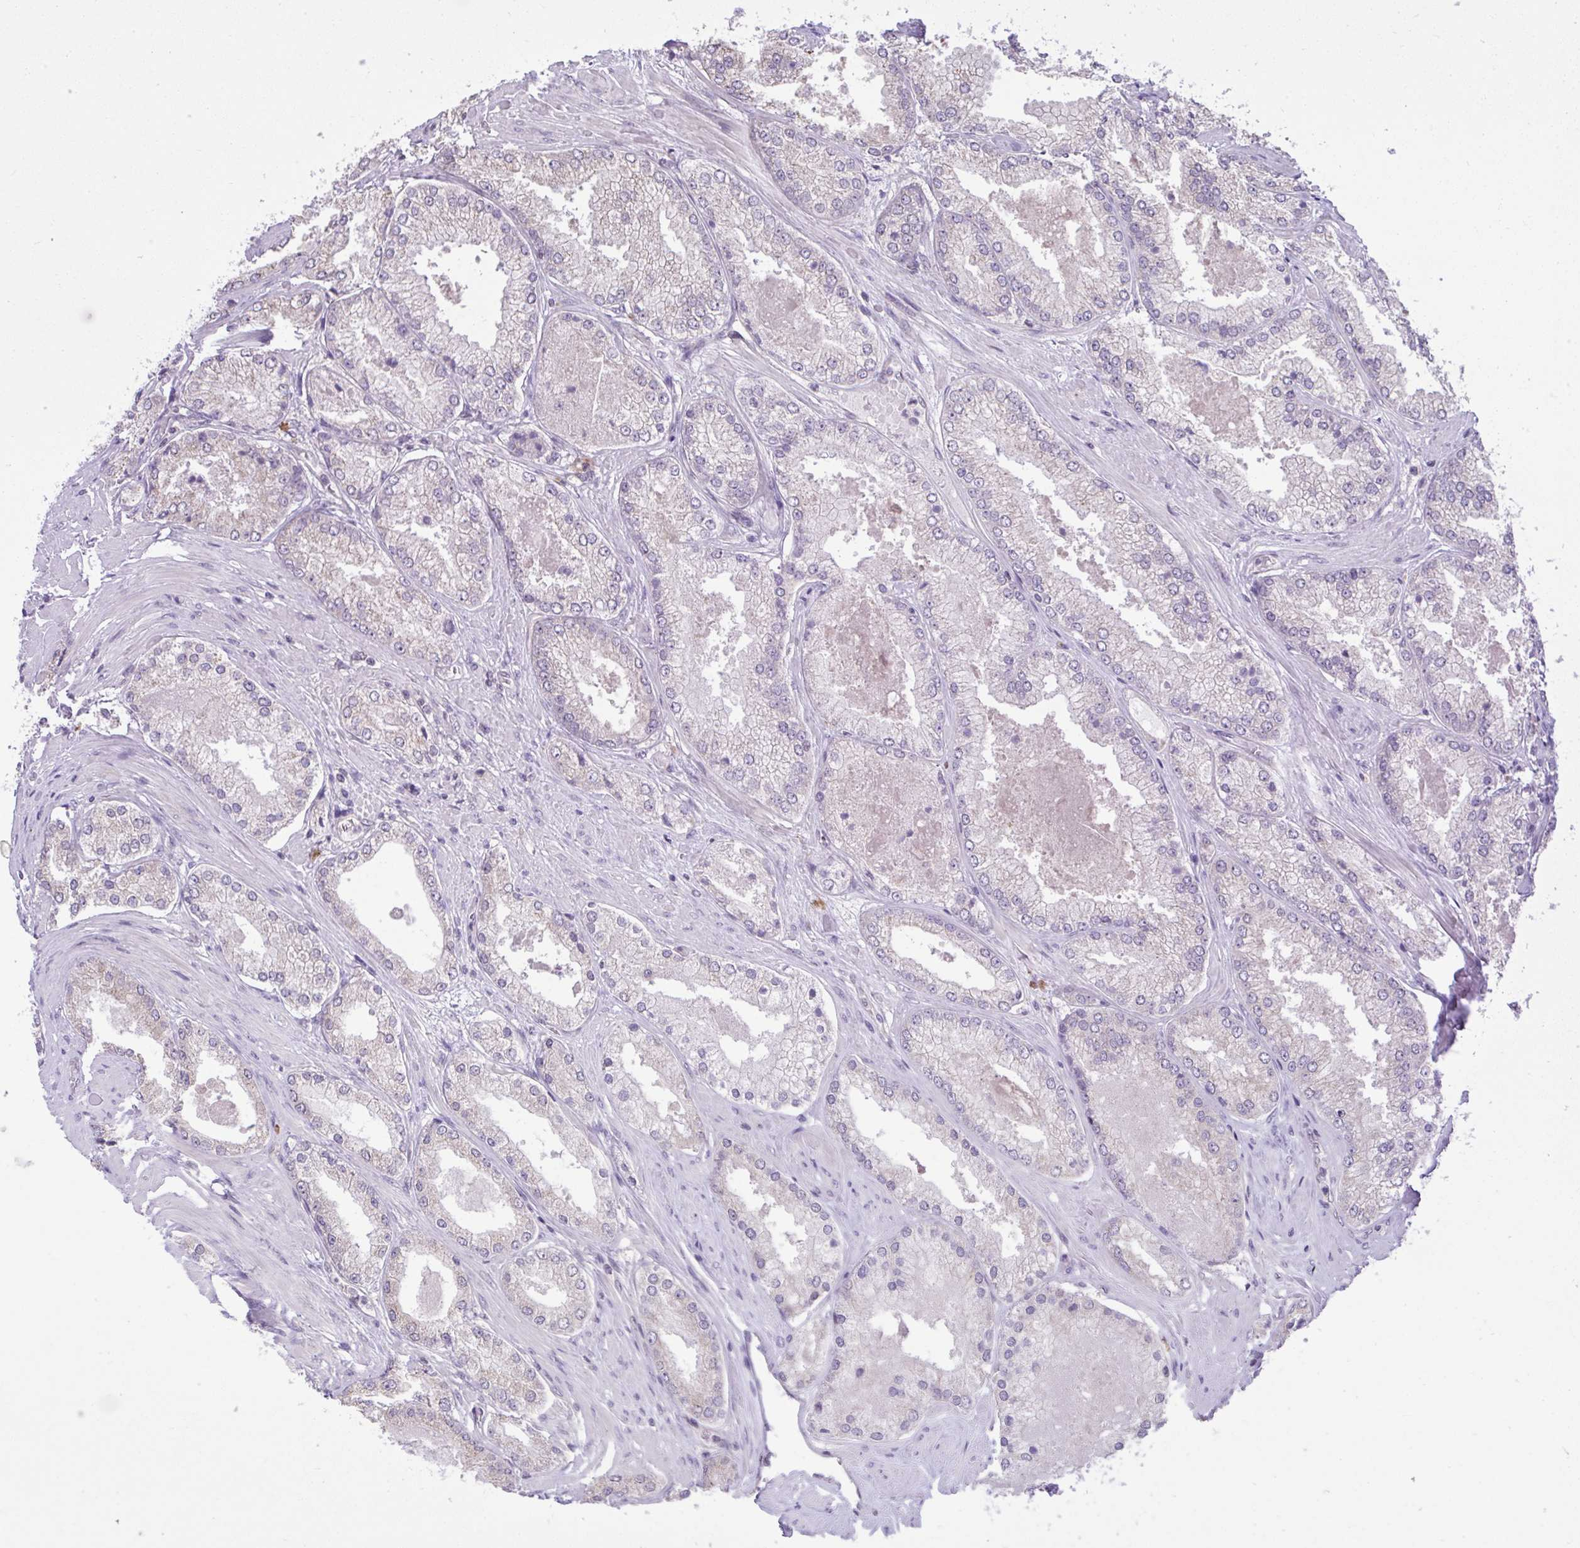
{"staining": {"intensity": "negative", "quantity": "none", "location": "none"}, "tissue": "prostate cancer", "cell_type": "Tumor cells", "image_type": "cancer", "snomed": [{"axis": "morphology", "description": "Adenocarcinoma, Low grade"}, {"axis": "topography", "description": "Prostate"}], "caption": "DAB (3,3'-diaminobenzidine) immunohistochemical staining of prostate cancer (adenocarcinoma (low-grade)) demonstrates no significant expression in tumor cells.", "gene": "CYP20A1", "patient": {"sex": "male", "age": 68}}